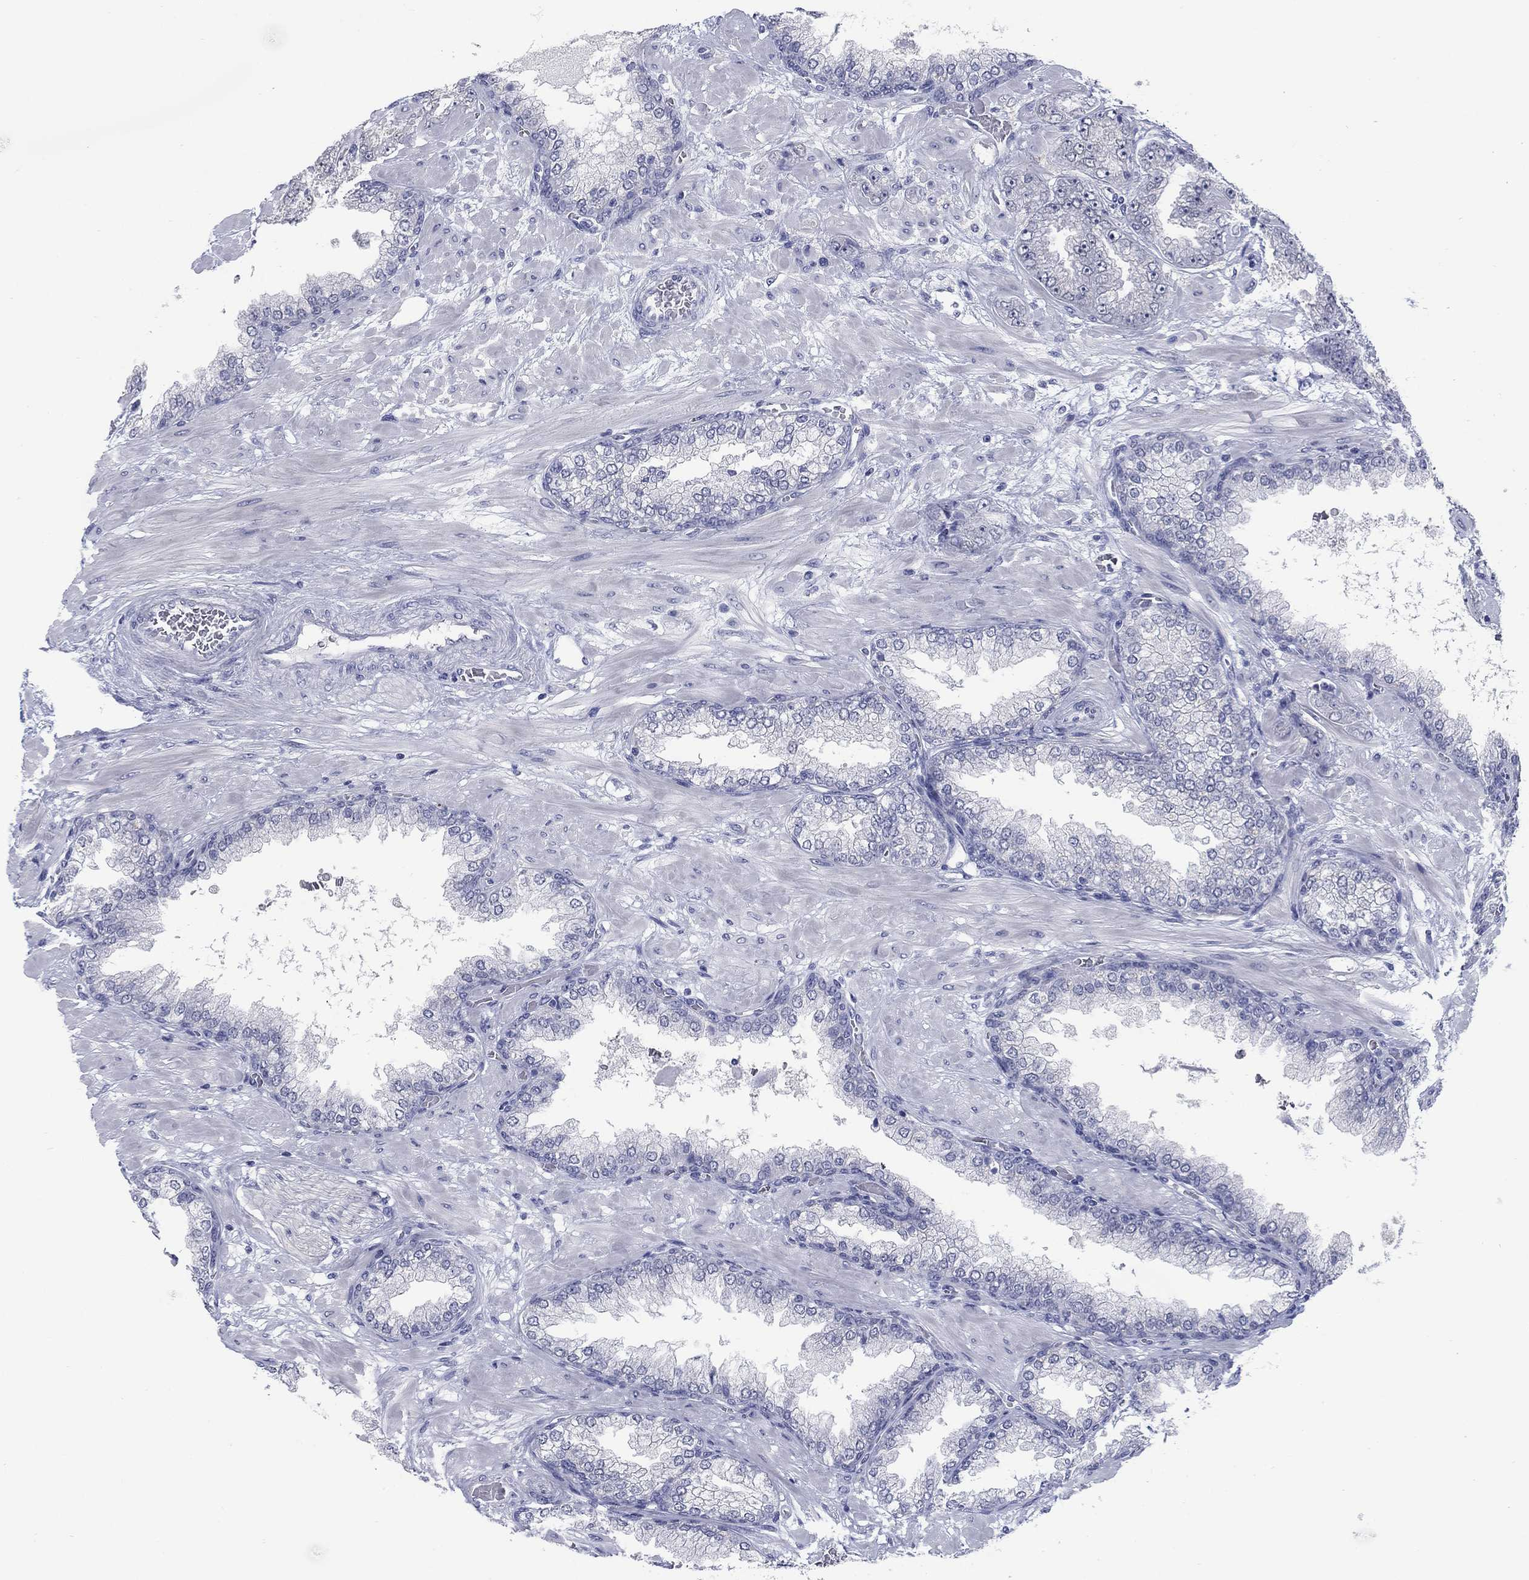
{"staining": {"intensity": "negative", "quantity": "none", "location": "none"}, "tissue": "prostate cancer", "cell_type": "Tumor cells", "image_type": "cancer", "snomed": [{"axis": "morphology", "description": "Adenocarcinoma, Low grade"}, {"axis": "topography", "description": "Prostate"}], "caption": "A photomicrograph of human prostate cancer is negative for staining in tumor cells.", "gene": "ATP6V1G2", "patient": {"sex": "male", "age": 57}}